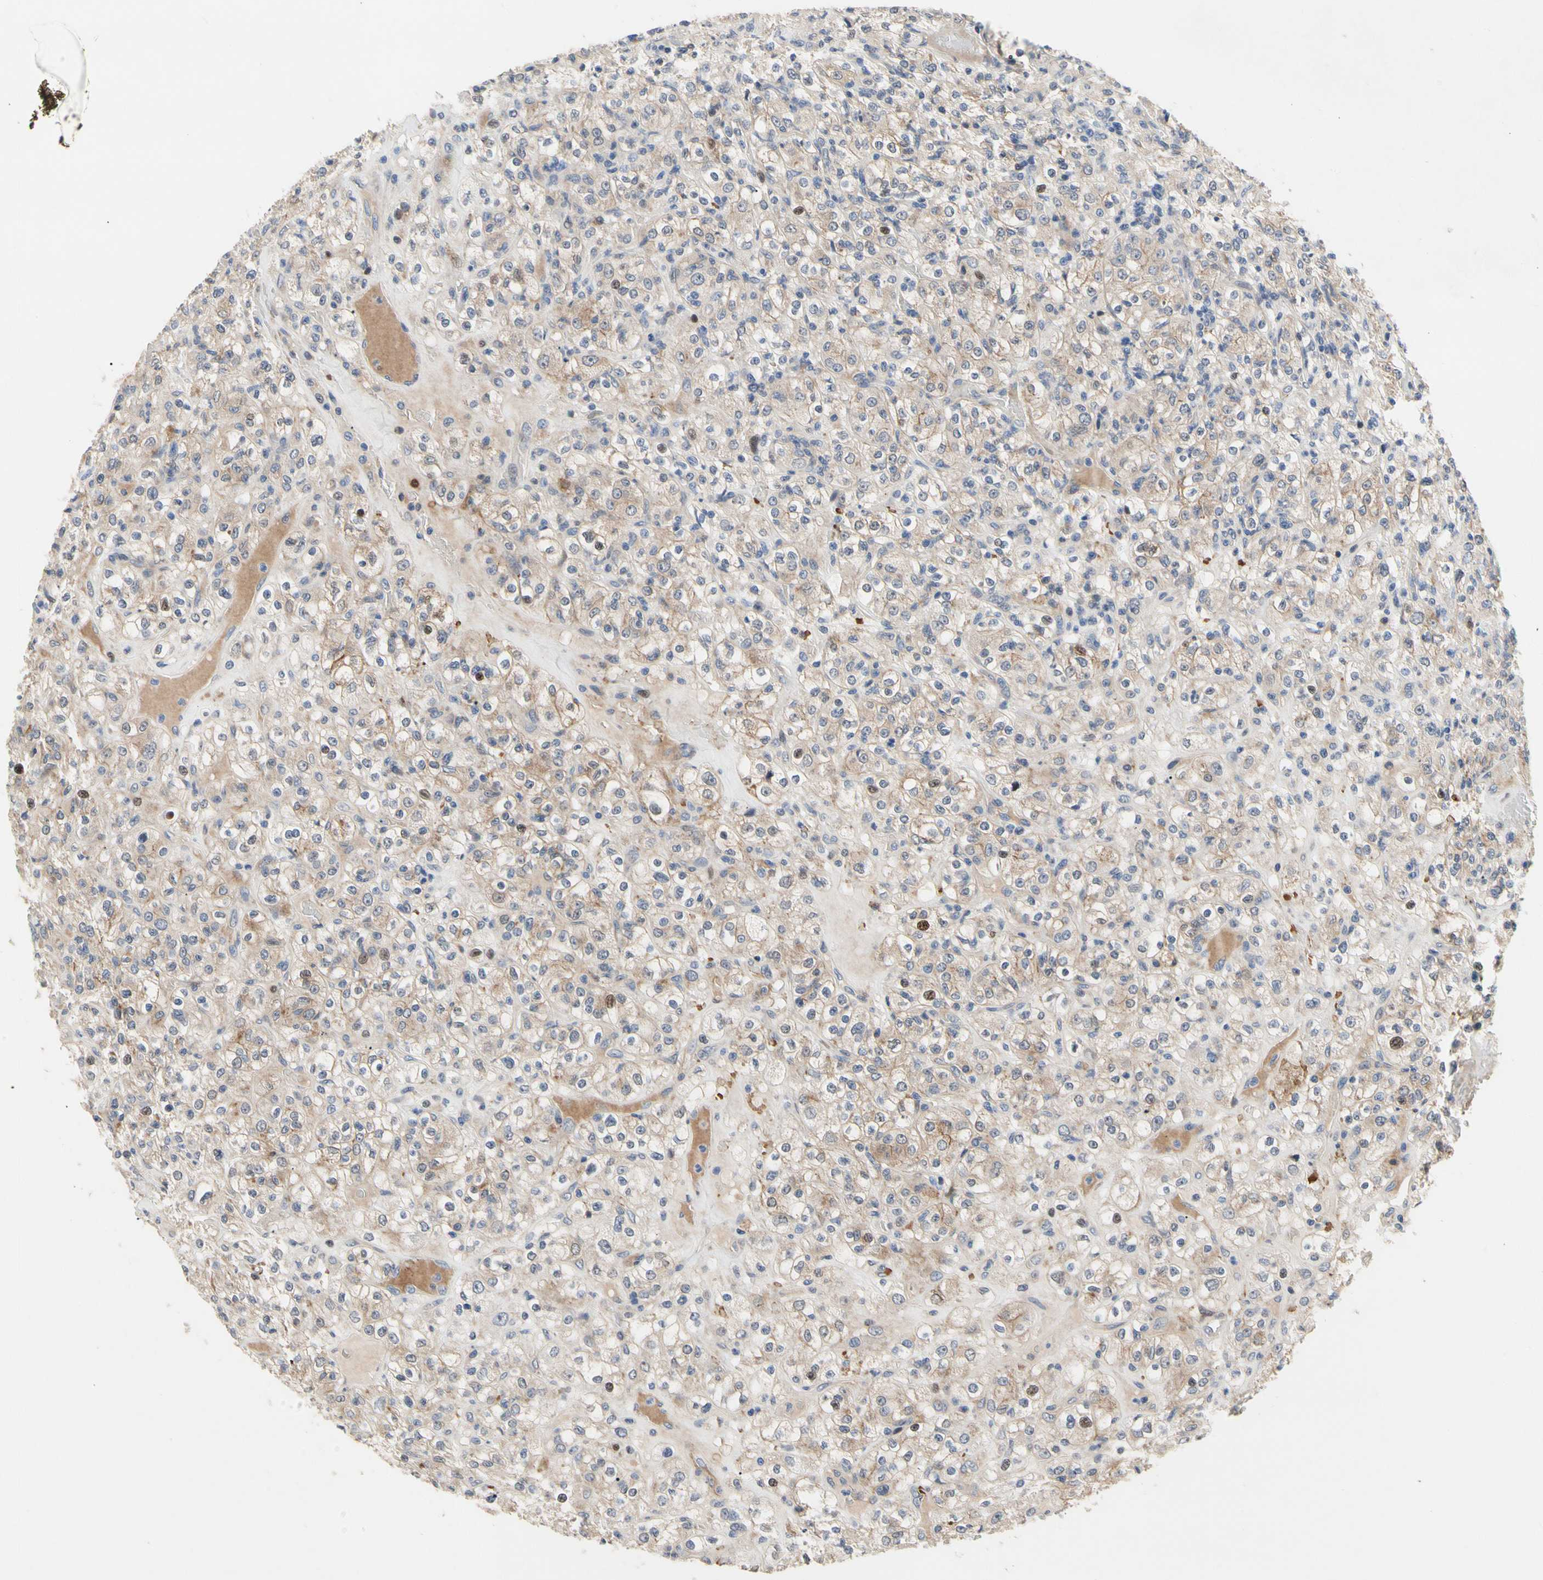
{"staining": {"intensity": "weak", "quantity": ">75%", "location": "cytoplasmic/membranous"}, "tissue": "renal cancer", "cell_type": "Tumor cells", "image_type": "cancer", "snomed": [{"axis": "morphology", "description": "Normal tissue, NOS"}, {"axis": "morphology", "description": "Adenocarcinoma, NOS"}, {"axis": "topography", "description": "Kidney"}], "caption": "Tumor cells show low levels of weak cytoplasmic/membranous expression in approximately >75% of cells in renal cancer (adenocarcinoma).", "gene": "HMGCR", "patient": {"sex": "female", "age": 72}}